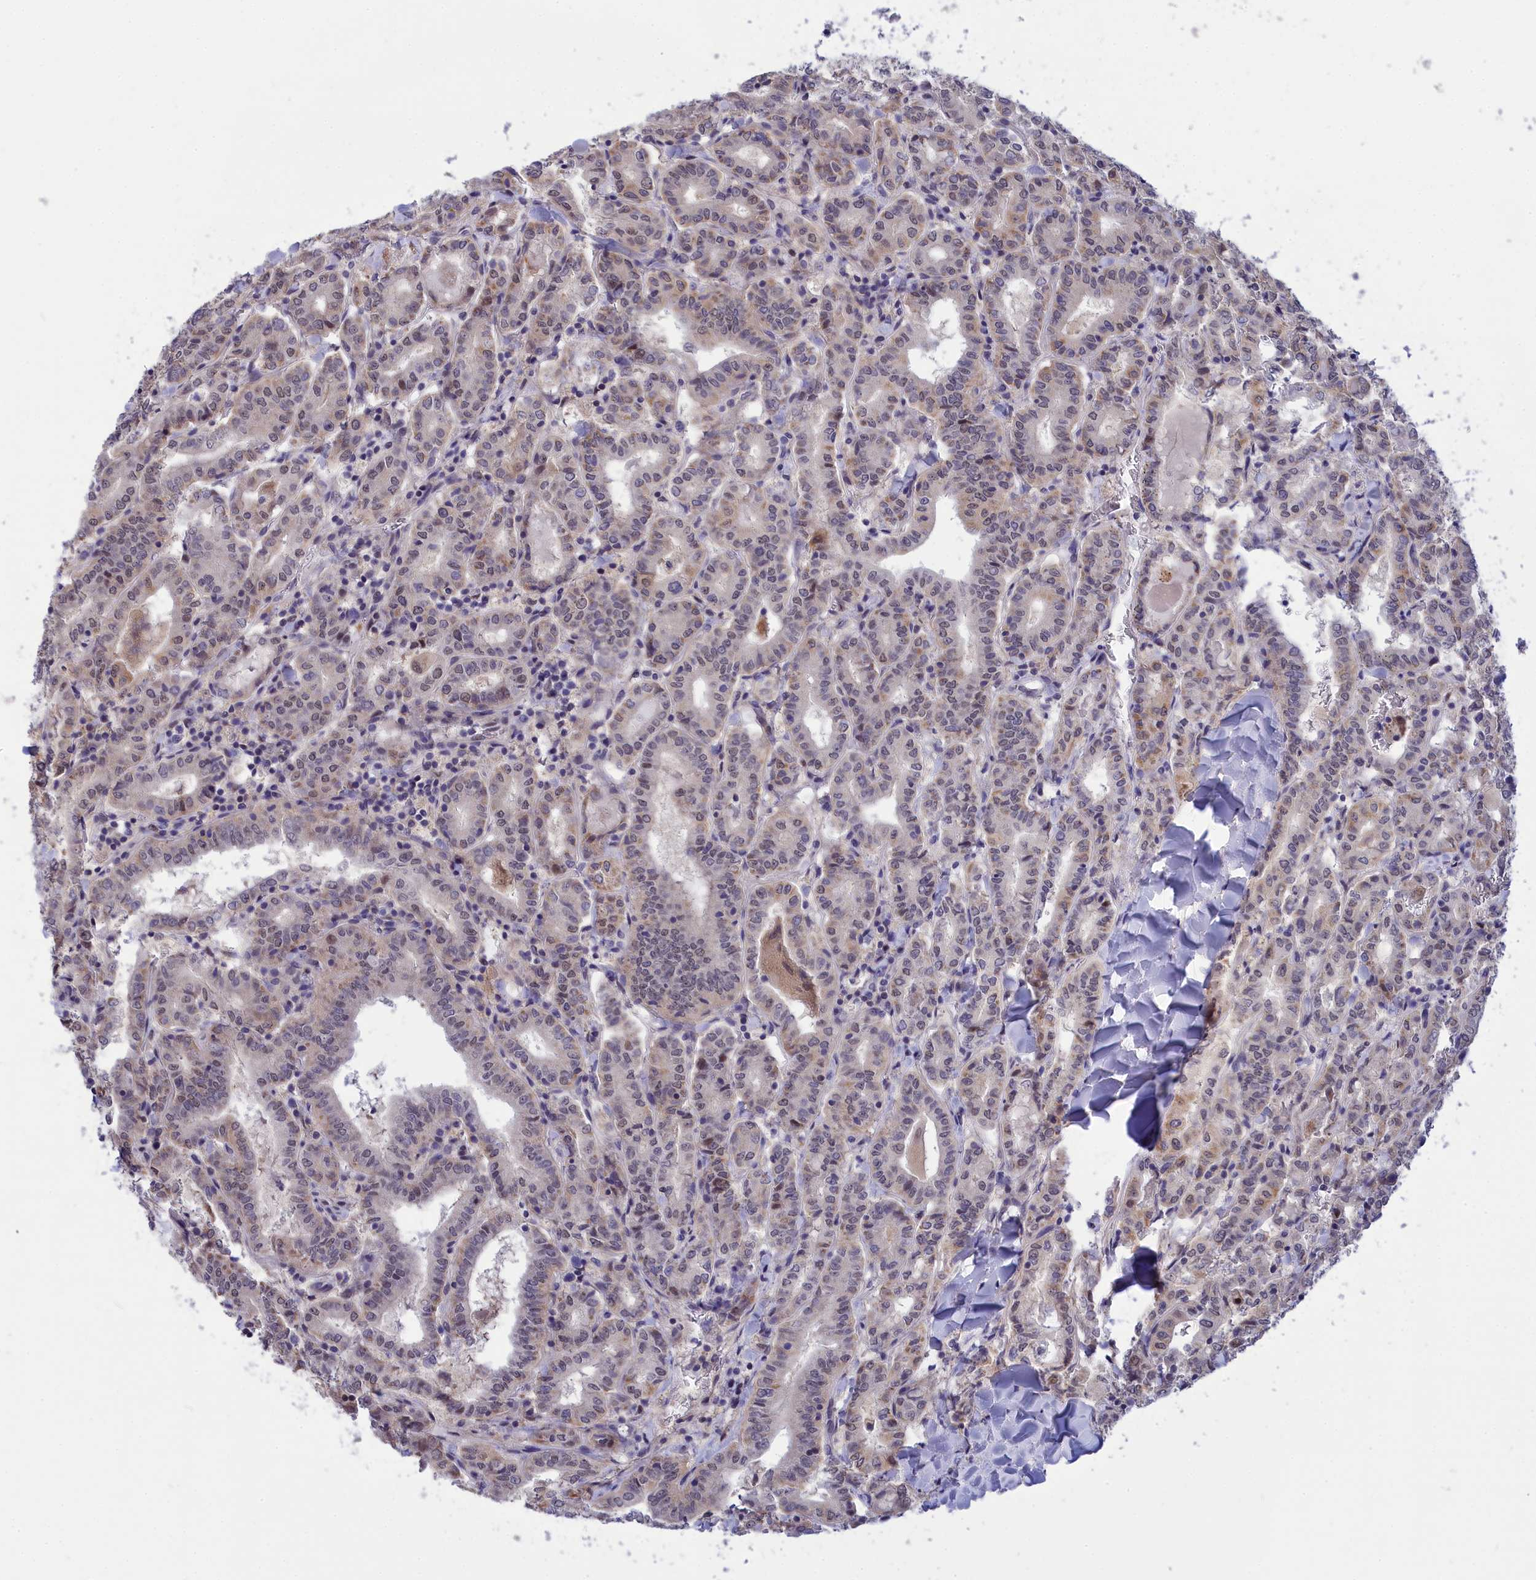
{"staining": {"intensity": "weak", "quantity": "25%-75%", "location": "cytoplasmic/membranous,nuclear"}, "tissue": "thyroid cancer", "cell_type": "Tumor cells", "image_type": "cancer", "snomed": [{"axis": "morphology", "description": "Papillary adenocarcinoma, NOS"}, {"axis": "topography", "description": "Thyroid gland"}], "caption": "A micrograph showing weak cytoplasmic/membranous and nuclear positivity in approximately 25%-75% of tumor cells in thyroid papillary adenocarcinoma, as visualized by brown immunohistochemical staining.", "gene": "KCTD14", "patient": {"sex": "female", "age": 72}}